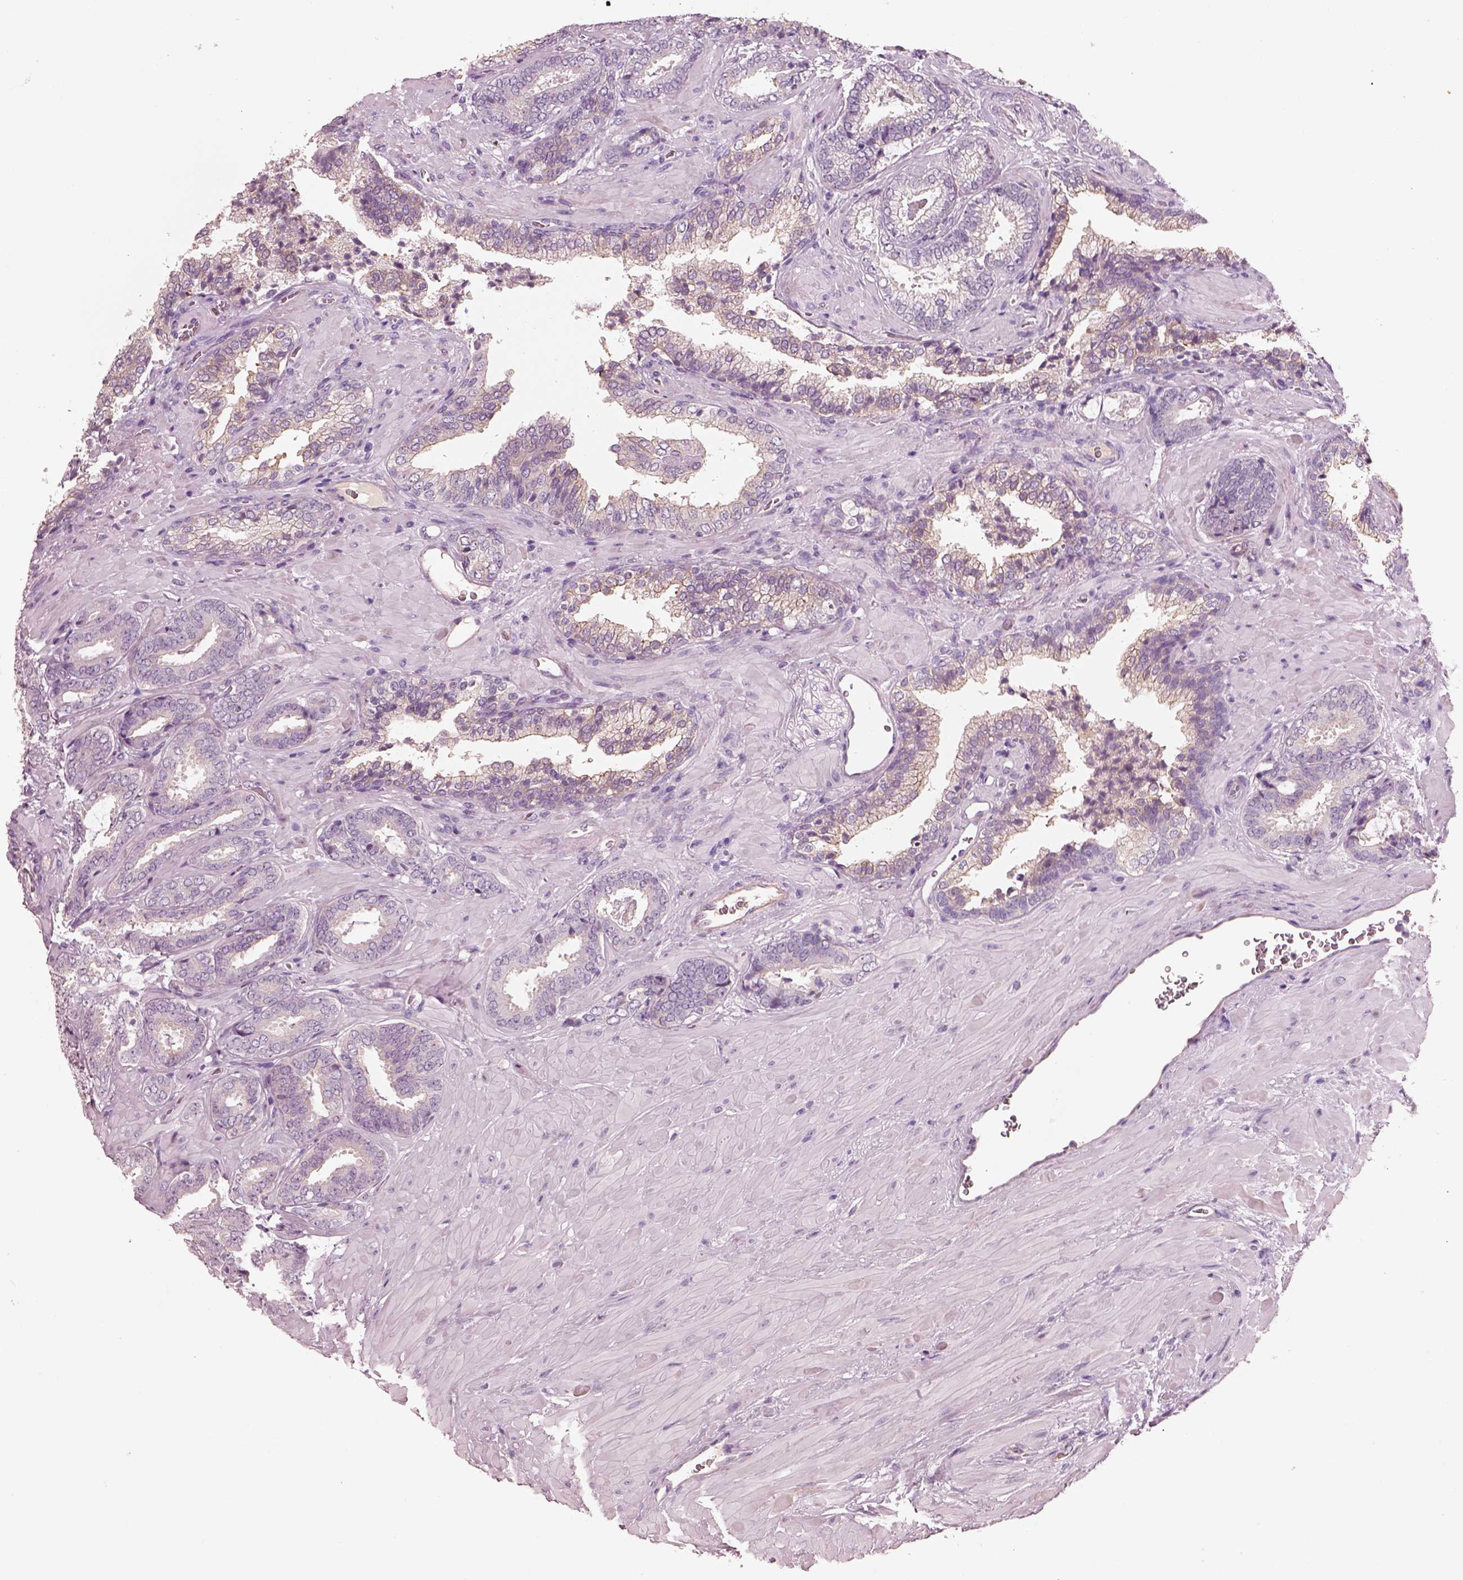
{"staining": {"intensity": "negative", "quantity": "none", "location": "none"}, "tissue": "prostate cancer", "cell_type": "Tumor cells", "image_type": "cancer", "snomed": [{"axis": "morphology", "description": "Adenocarcinoma, Low grade"}, {"axis": "topography", "description": "Prostate"}], "caption": "Tumor cells show no significant protein positivity in prostate adenocarcinoma (low-grade).", "gene": "IGLL1", "patient": {"sex": "male", "age": 61}}